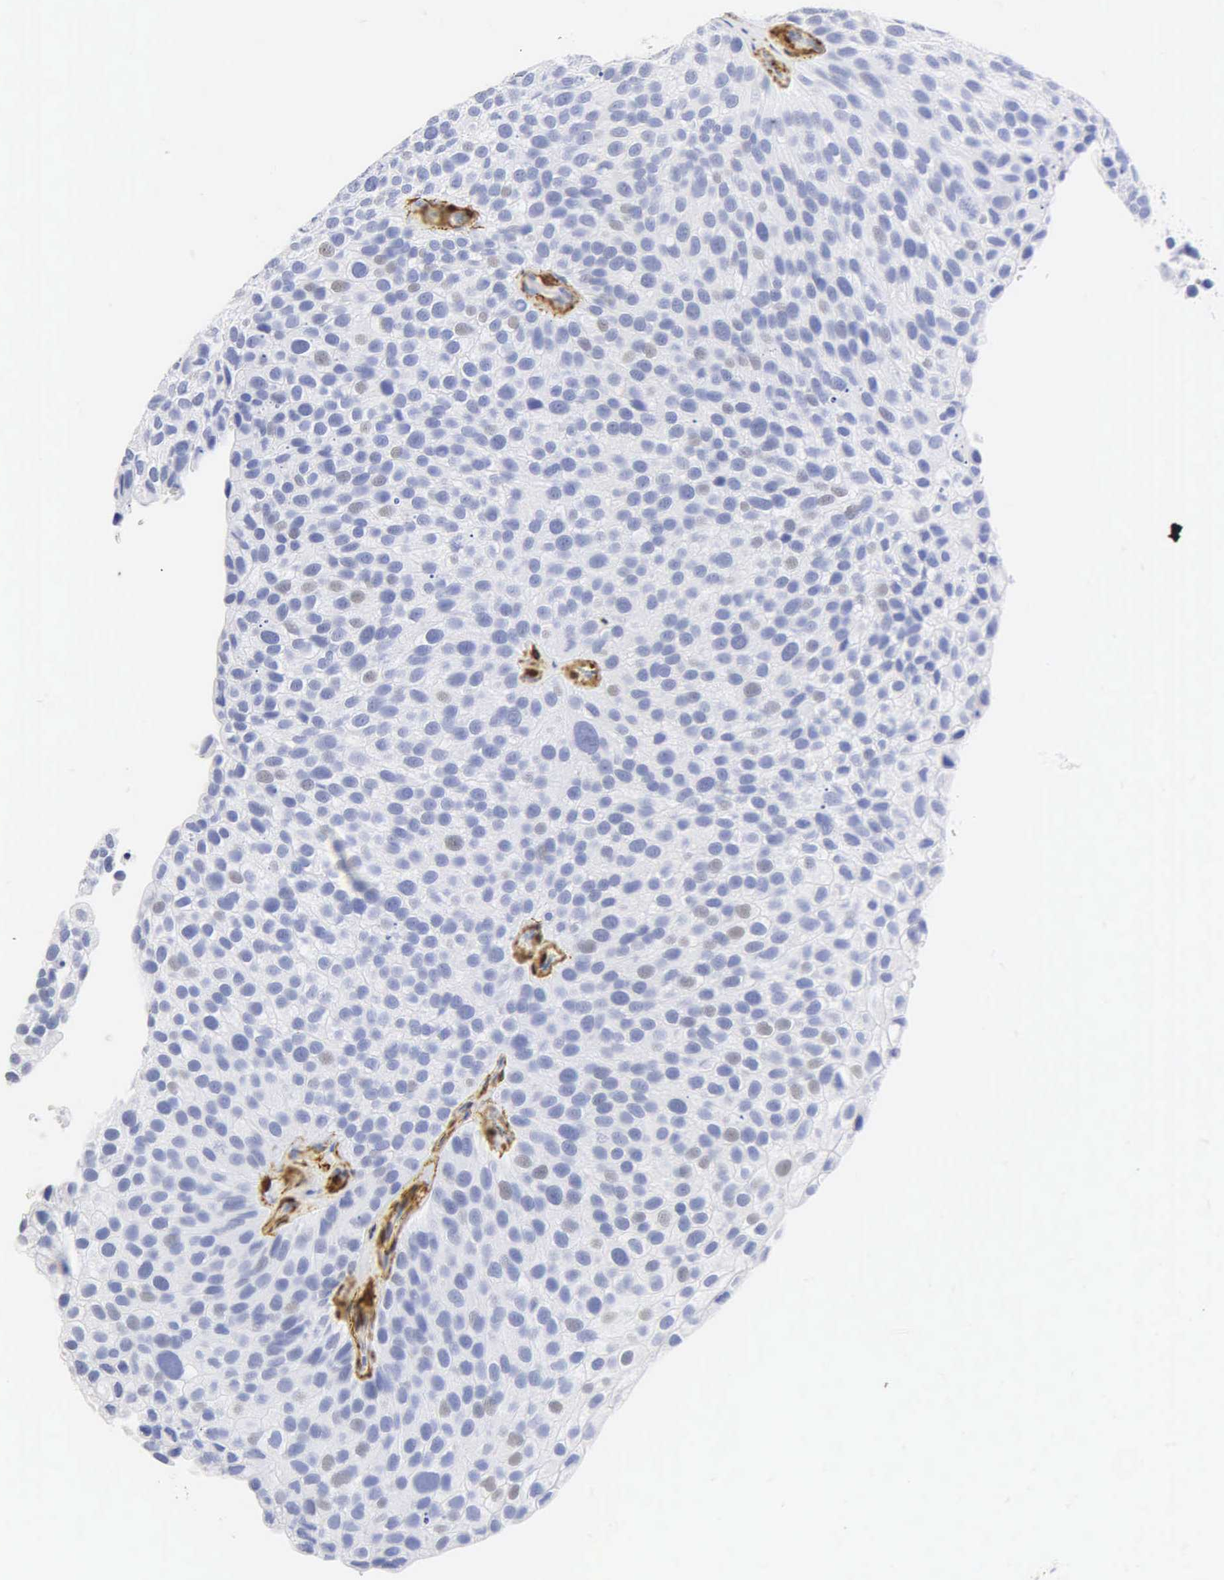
{"staining": {"intensity": "negative", "quantity": "none", "location": "none"}, "tissue": "urothelial cancer", "cell_type": "Tumor cells", "image_type": "cancer", "snomed": [{"axis": "morphology", "description": "Urothelial carcinoma, High grade"}, {"axis": "topography", "description": "Urinary bladder"}], "caption": "Immunohistochemical staining of human urothelial cancer shows no significant expression in tumor cells.", "gene": "ACTA2", "patient": {"sex": "male", "age": 72}}